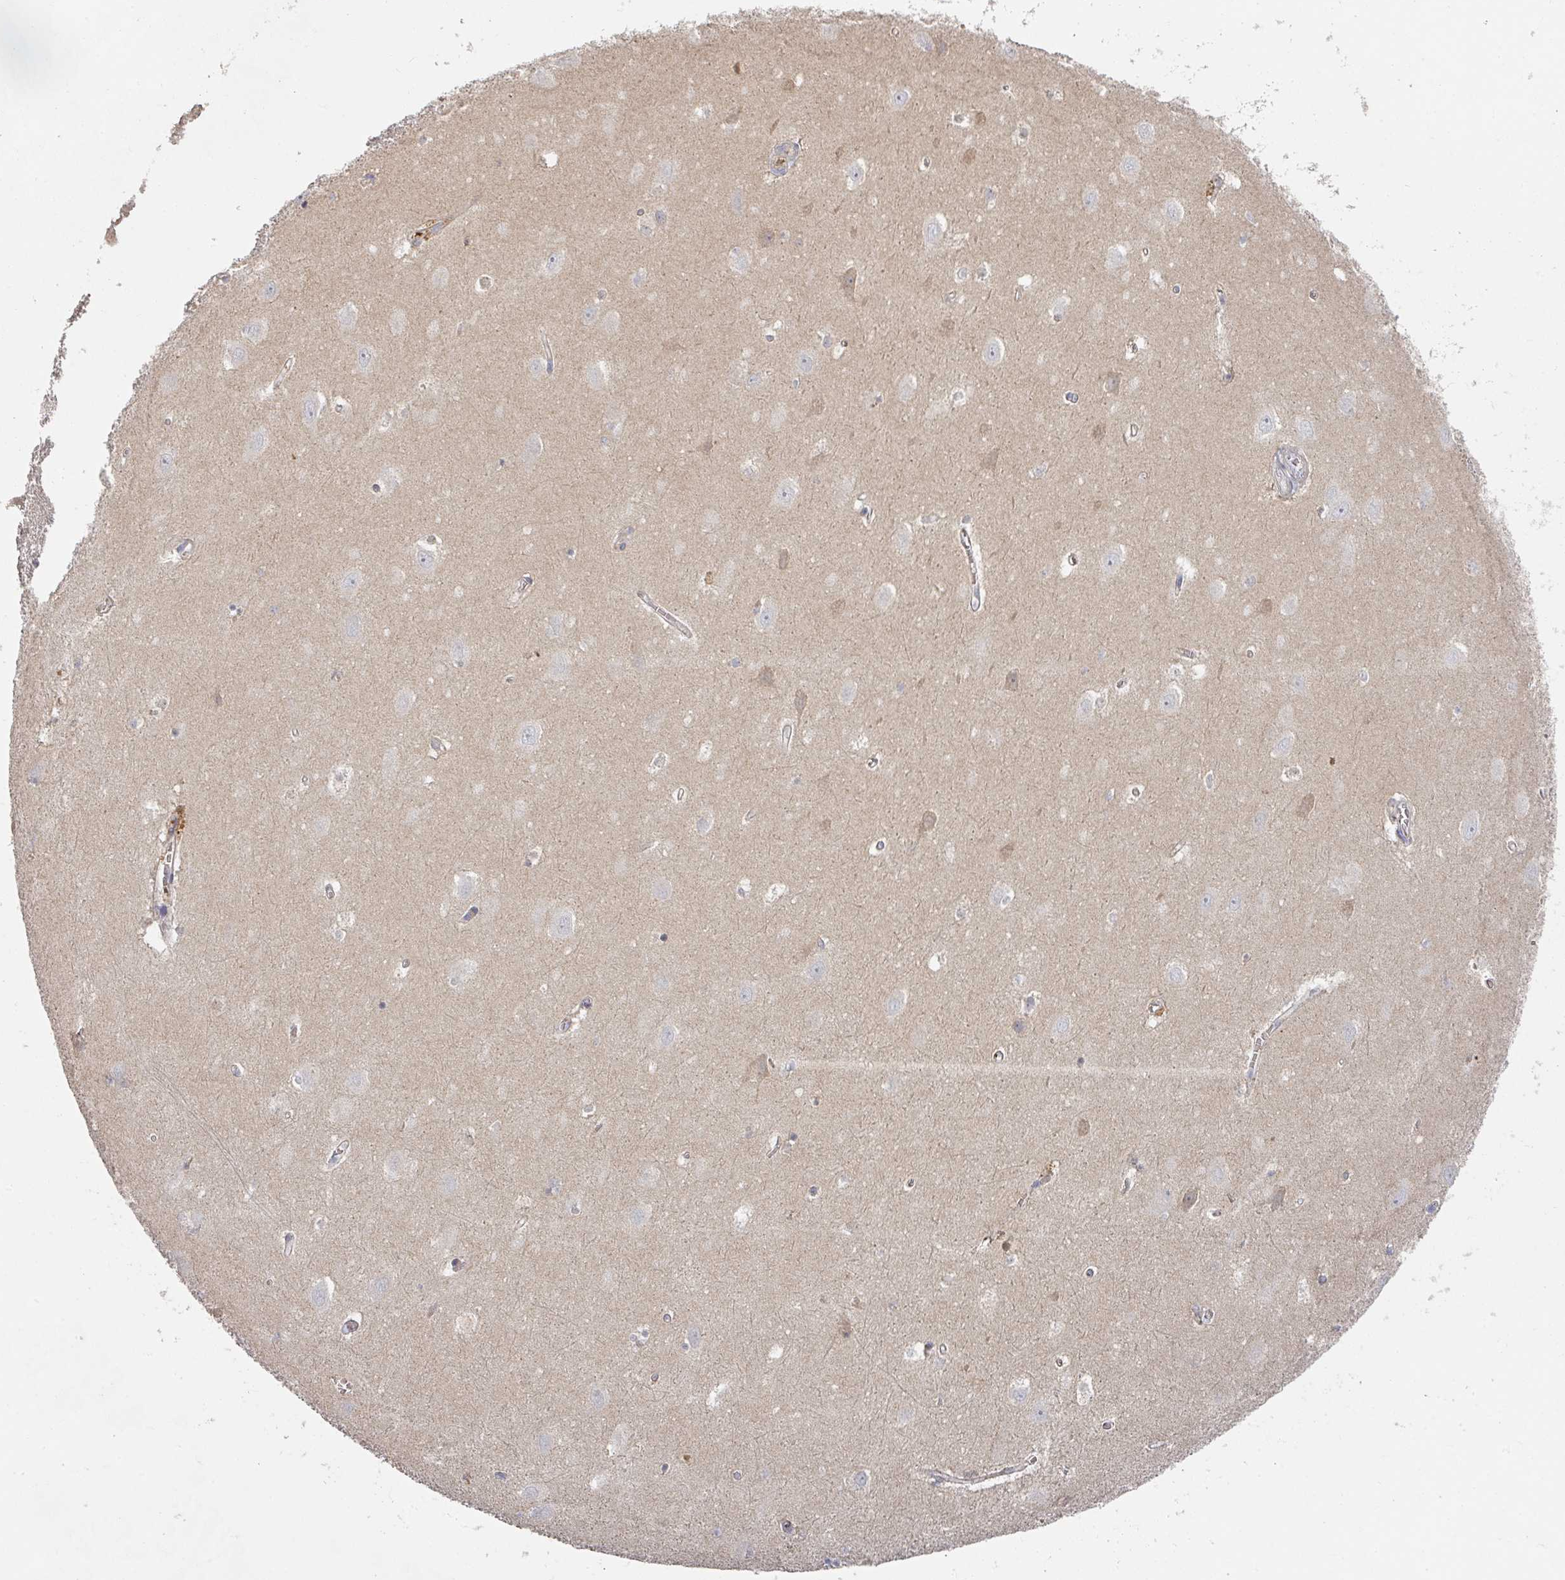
{"staining": {"intensity": "moderate", "quantity": "<25%", "location": "cytoplasmic/membranous"}, "tissue": "hippocampus", "cell_type": "Glial cells", "image_type": "normal", "snomed": [{"axis": "morphology", "description": "Normal tissue, NOS"}, {"axis": "topography", "description": "Hippocampus"}], "caption": "Protein analysis of normal hippocampus displays moderate cytoplasmic/membranous staining in approximately <25% of glial cells. (DAB = brown stain, brightfield microscopy at high magnification).", "gene": "ENSG00000249773", "patient": {"sex": "female", "age": 64}}